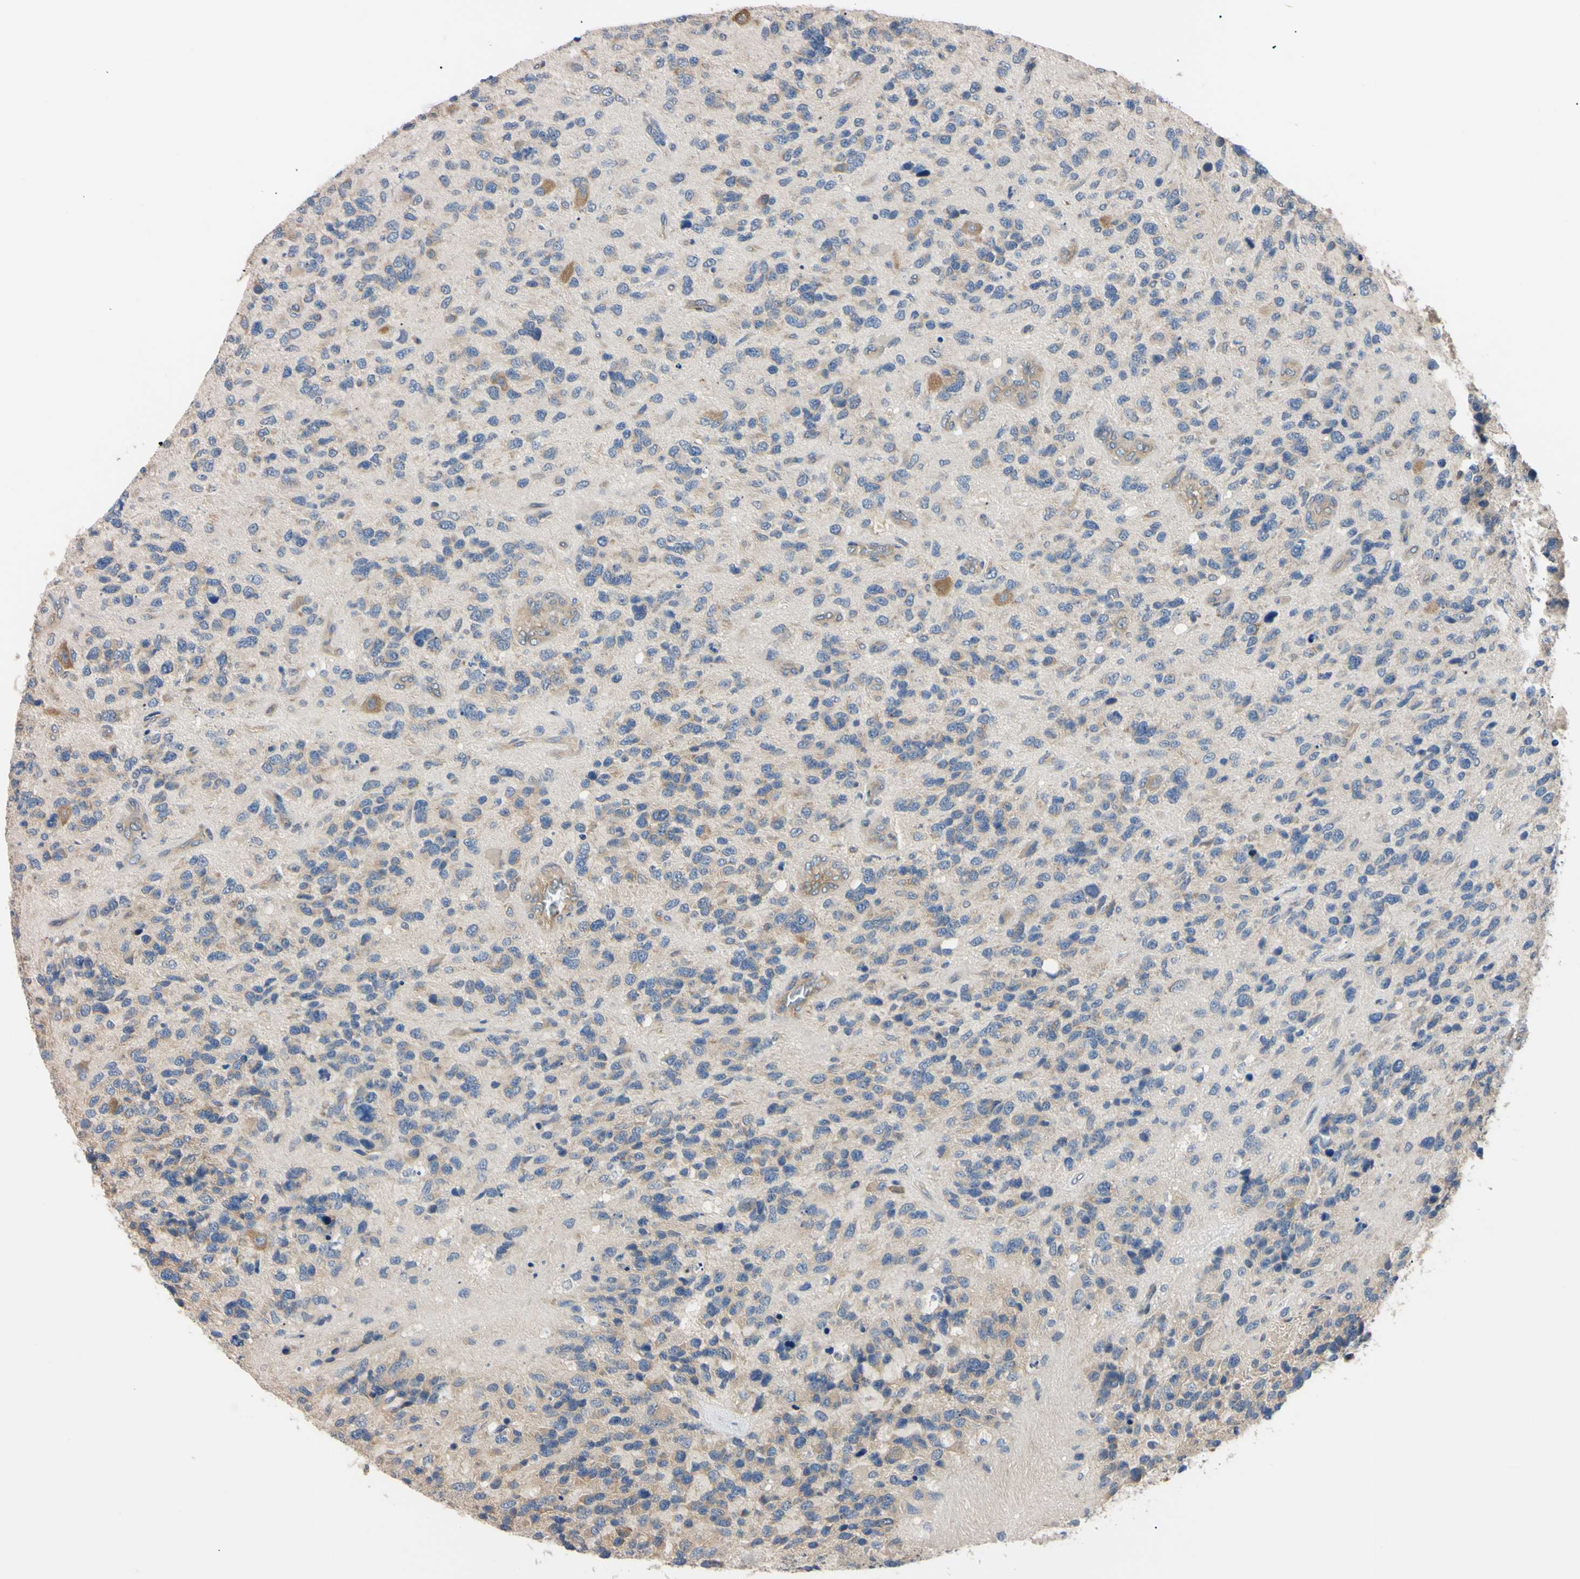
{"staining": {"intensity": "moderate", "quantity": "<25%", "location": "cytoplasmic/membranous"}, "tissue": "glioma", "cell_type": "Tumor cells", "image_type": "cancer", "snomed": [{"axis": "morphology", "description": "Glioma, malignant, High grade"}, {"axis": "topography", "description": "Brain"}], "caption": "Malignant high-grade glioma was stained to show a protein in brown. There is low levels of moderate cytoplasmic/membranous staining in approximately <25% of tumor cells.", "gene": "RARS1", "patient": {"sex": "female", "age": 58}}